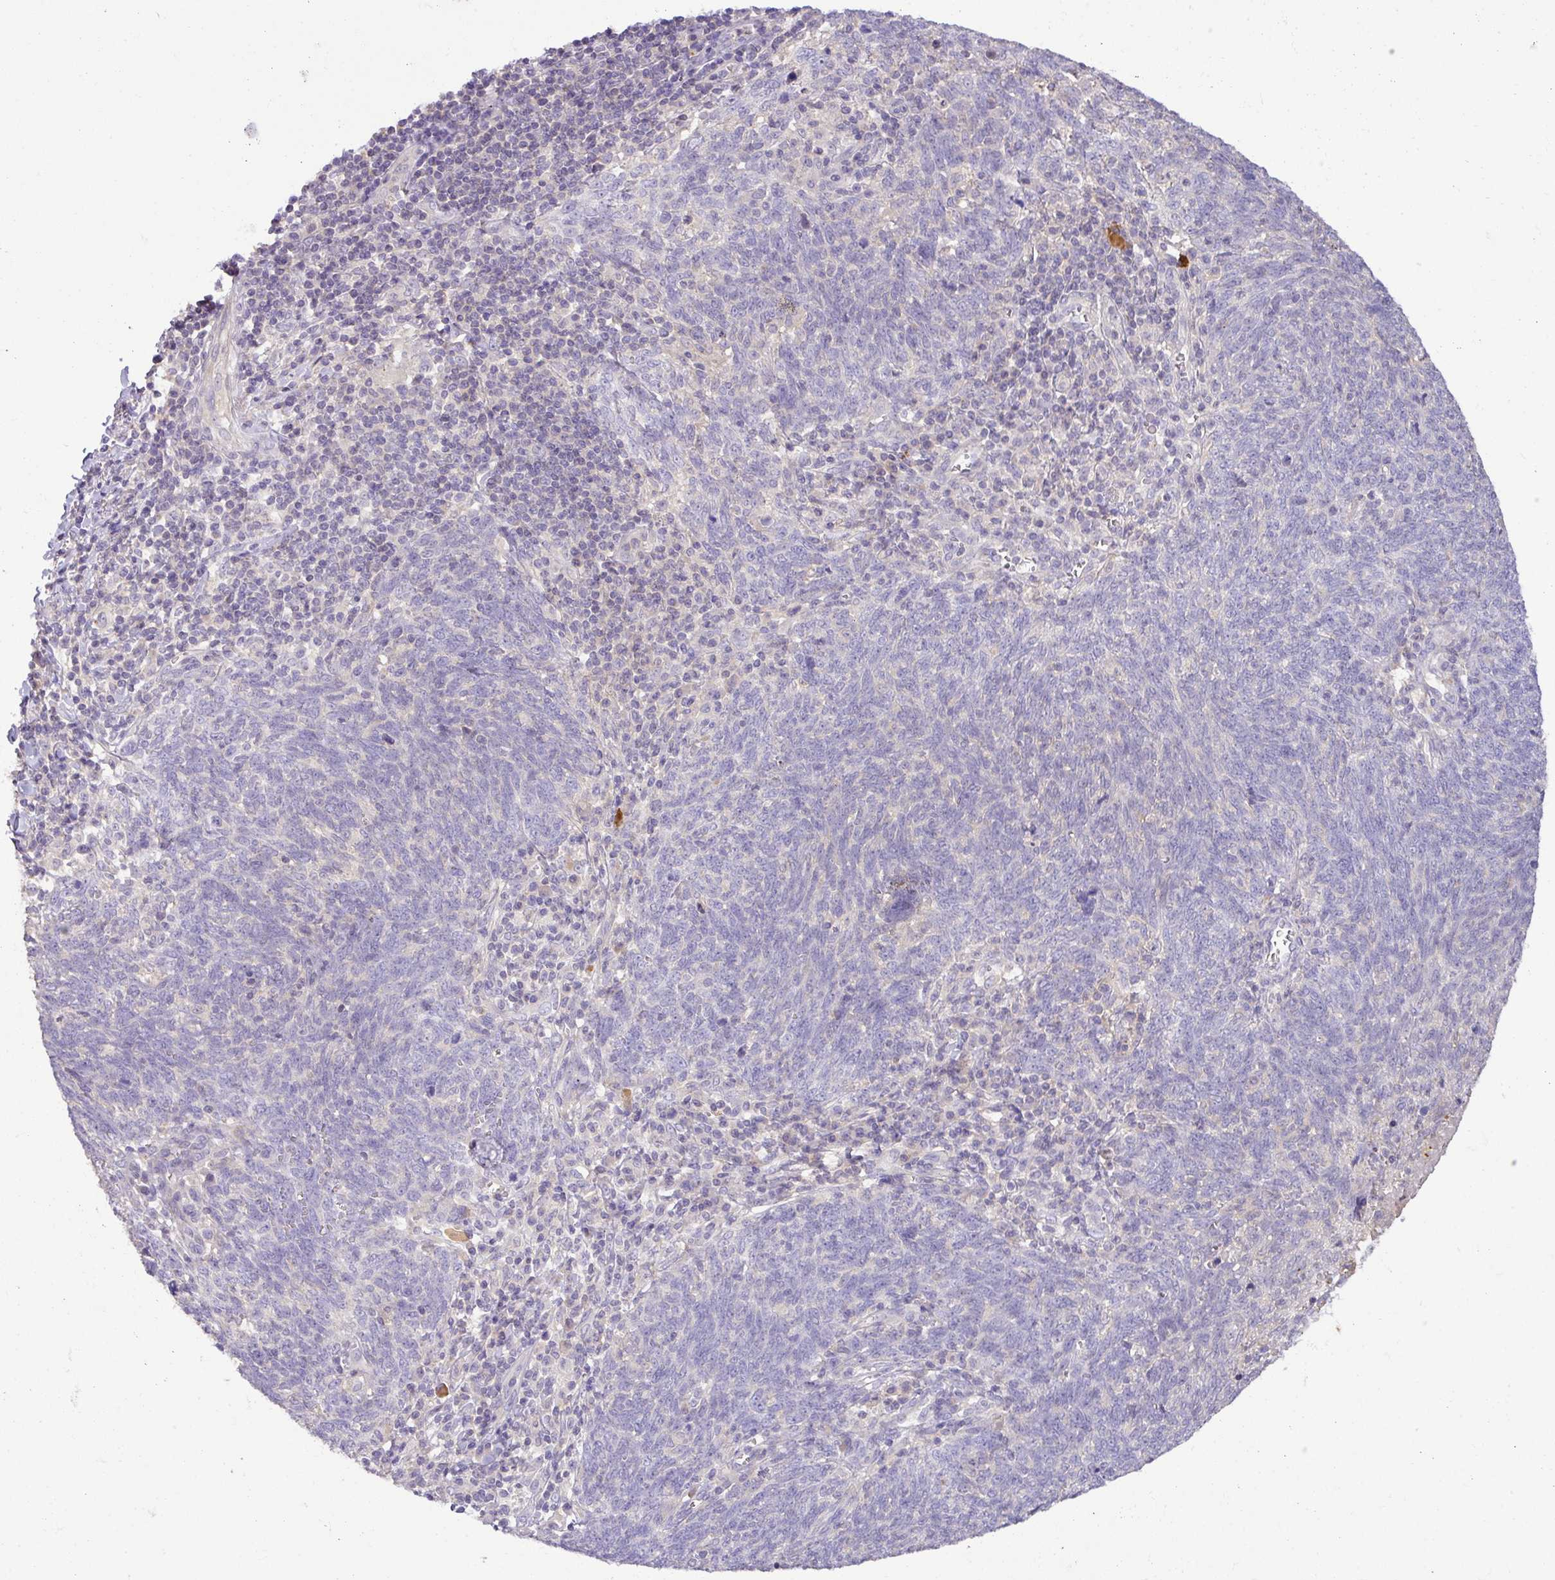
{"staining": {"intensity": "negative", "quantity": "none", "location": "none"}, "tissue": "lung cancer", "cell_type": "Tumor cells", "image_type": "cancer", "snomed": [{"axis": "morphology", "description": "Squamous cell carcinoma, NOS"}, {"axis": "topography", "description": "Lung"}], "caption": "High power microscopy photomicrograph of an immunohistochemistry photomicrograph of lung cancer (squamous cell carcinoma), revealing no significant expression in tumor cells.", "gene": "HOXC13", "patient": {"sex": "female", "age": 72}}